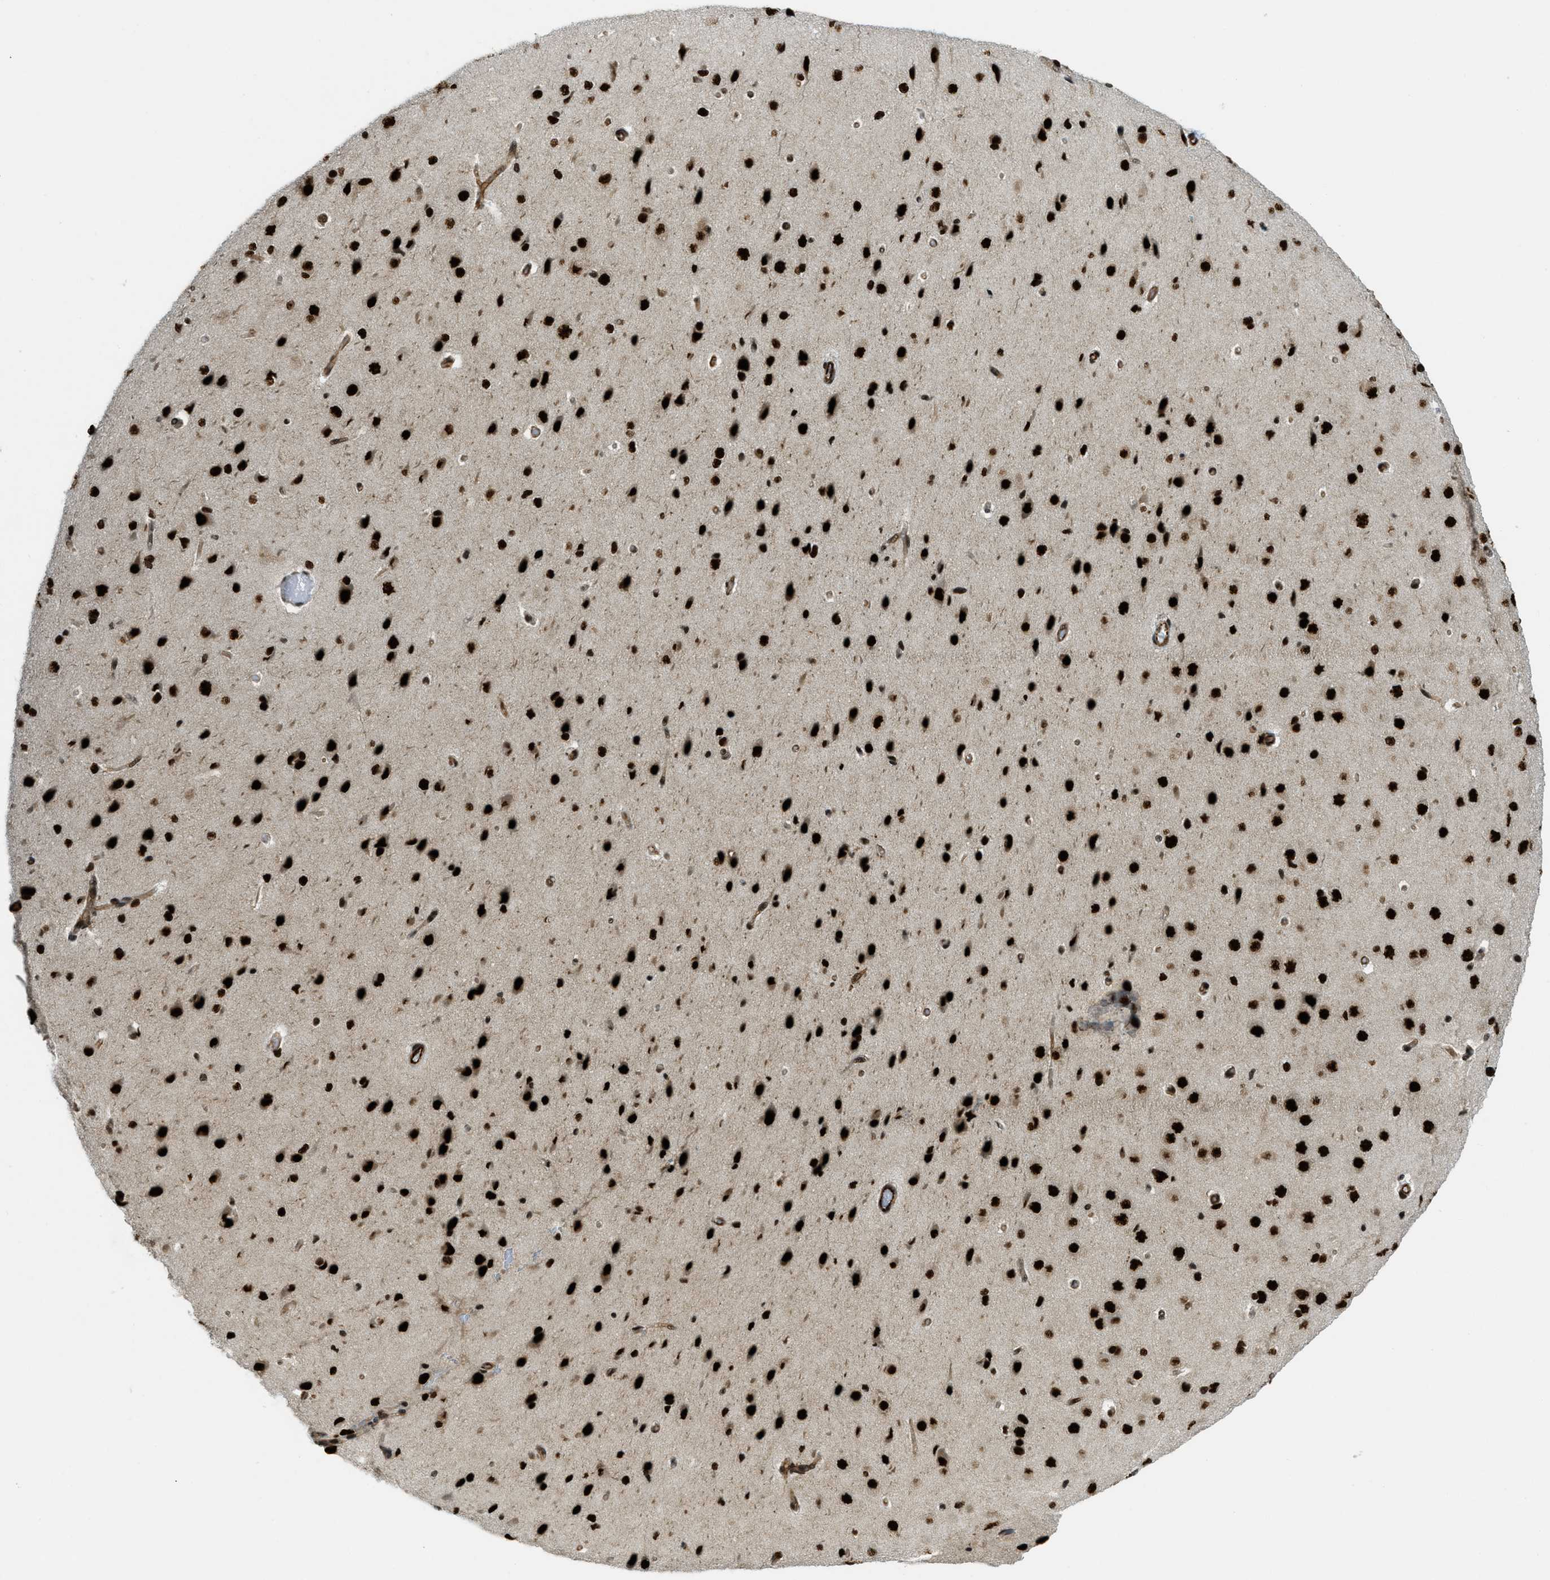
{"staining": {"intensity": "strong", "quantity": ">75%", "location": "cytoplasmic/membranous,nuclear"}, "tissue": "cerebral cortex", "cell_type": "Endothelial cells", "image_type": "normal", "snomed": [{"axis": "morphology", "description": "Normal tissue, NOS"}, {"axis": "morphology", "description": "Developmental malformation"}, {"axis": "topography", "description": "Cerebral cortex"}], "caption": "Endothelial cells exhibit strong cytoplasmic/membranous,nuclear expression in approximately >75% of cells in normal cerebral cortex. (DAB IHC with brightfield microscopy, high magnification).", "gene": "ZFR", "patient": {"sex": "female", "age": 30}}